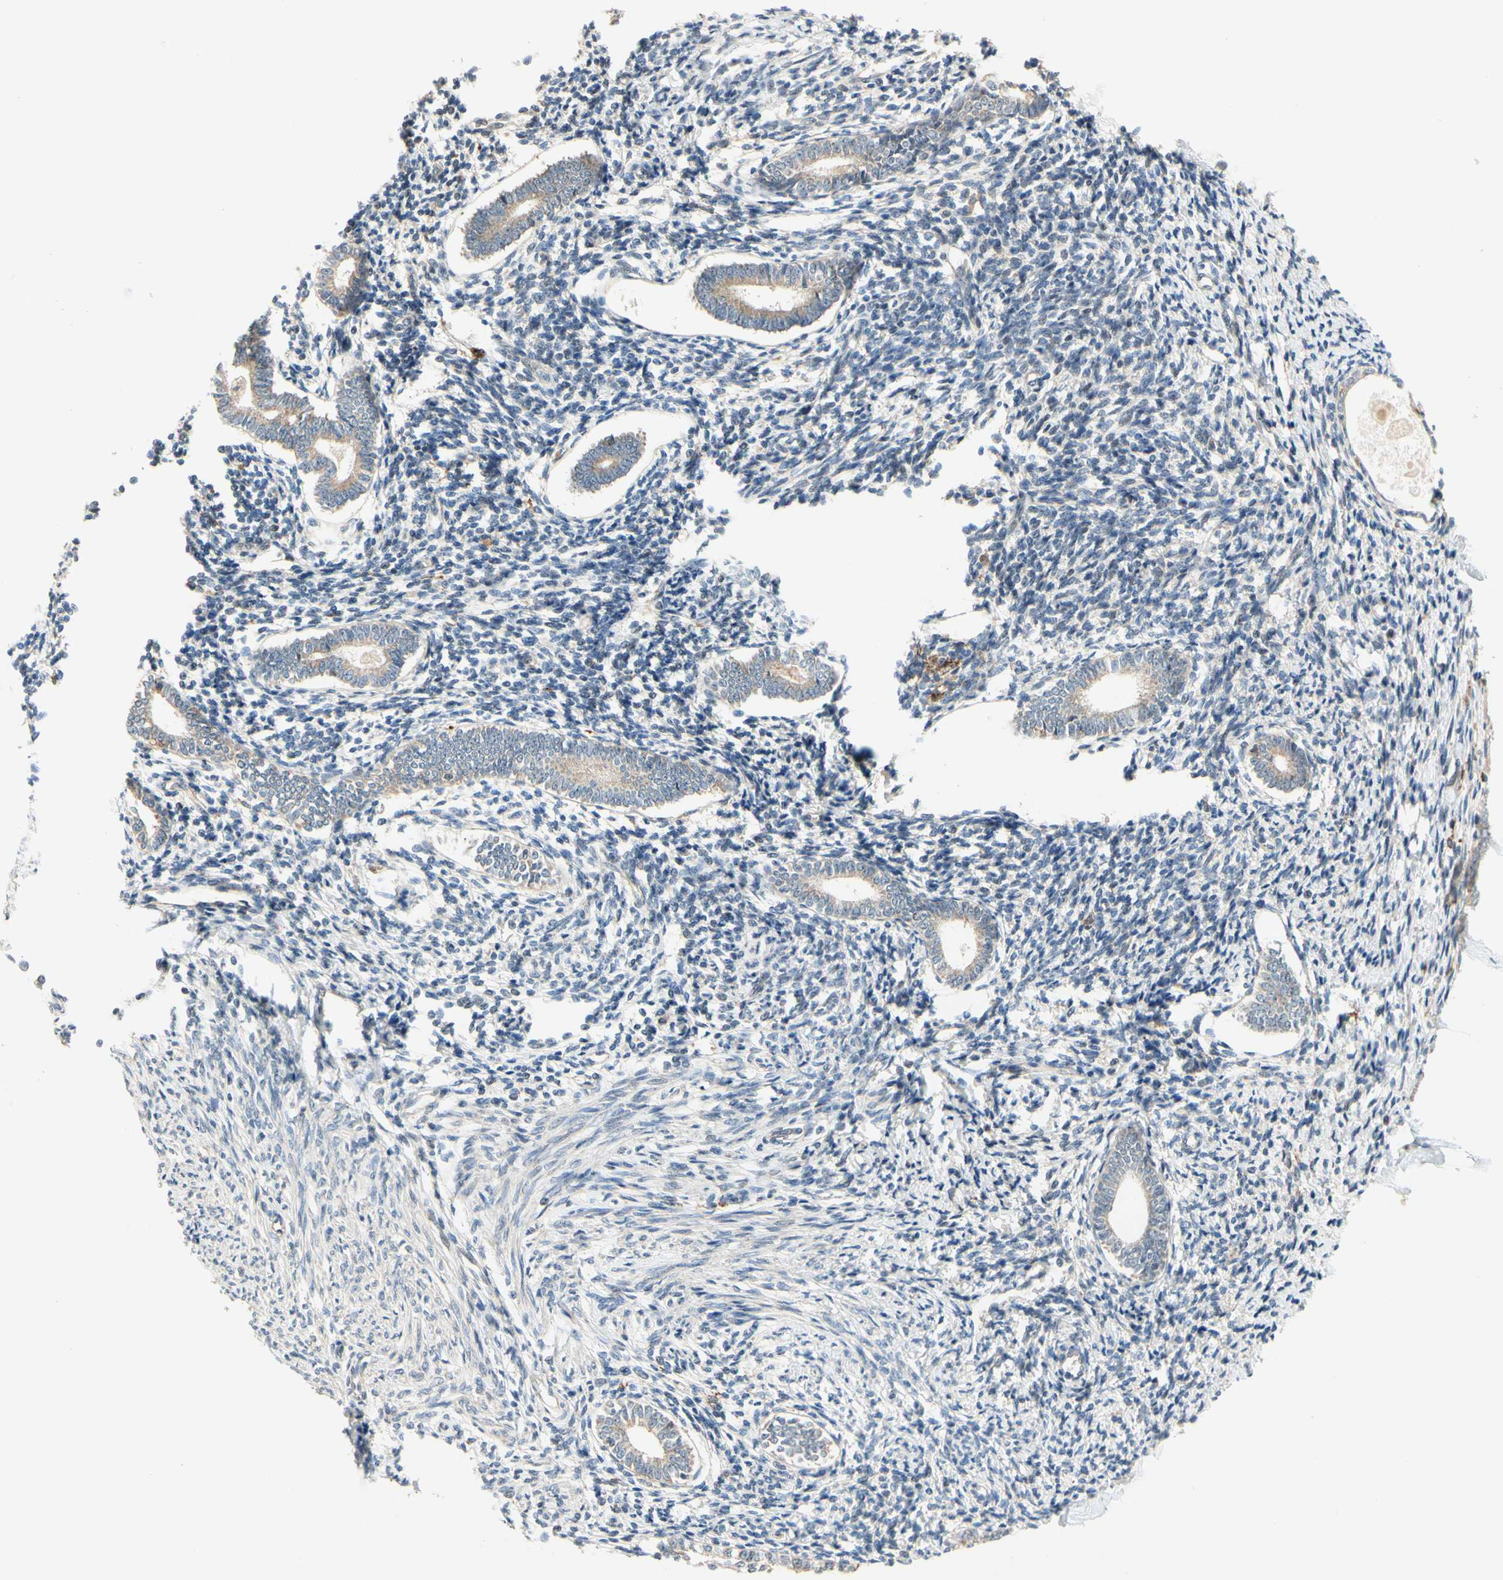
{"staining": {"intensity": "moderate", "quantity": ">75%", "location": "cytoplasmic/membranous"}, "tissue": "endometrium", "cell_type": "Cells in endometrial stroma", "image_type": "normal", "snomed": [{"axis": "morphology", "description": "Normal tissue, NOS"}, {"axis": "topography", "description": "Endometrium"}], "caption": "The immunohistochemical stain shows moderate cytoplasmic/membranous positivity in cells in endometrial stroma of normal endometrium.", "gene": "ANKHD1", "patient": {"sex": "female", "age": 71}}